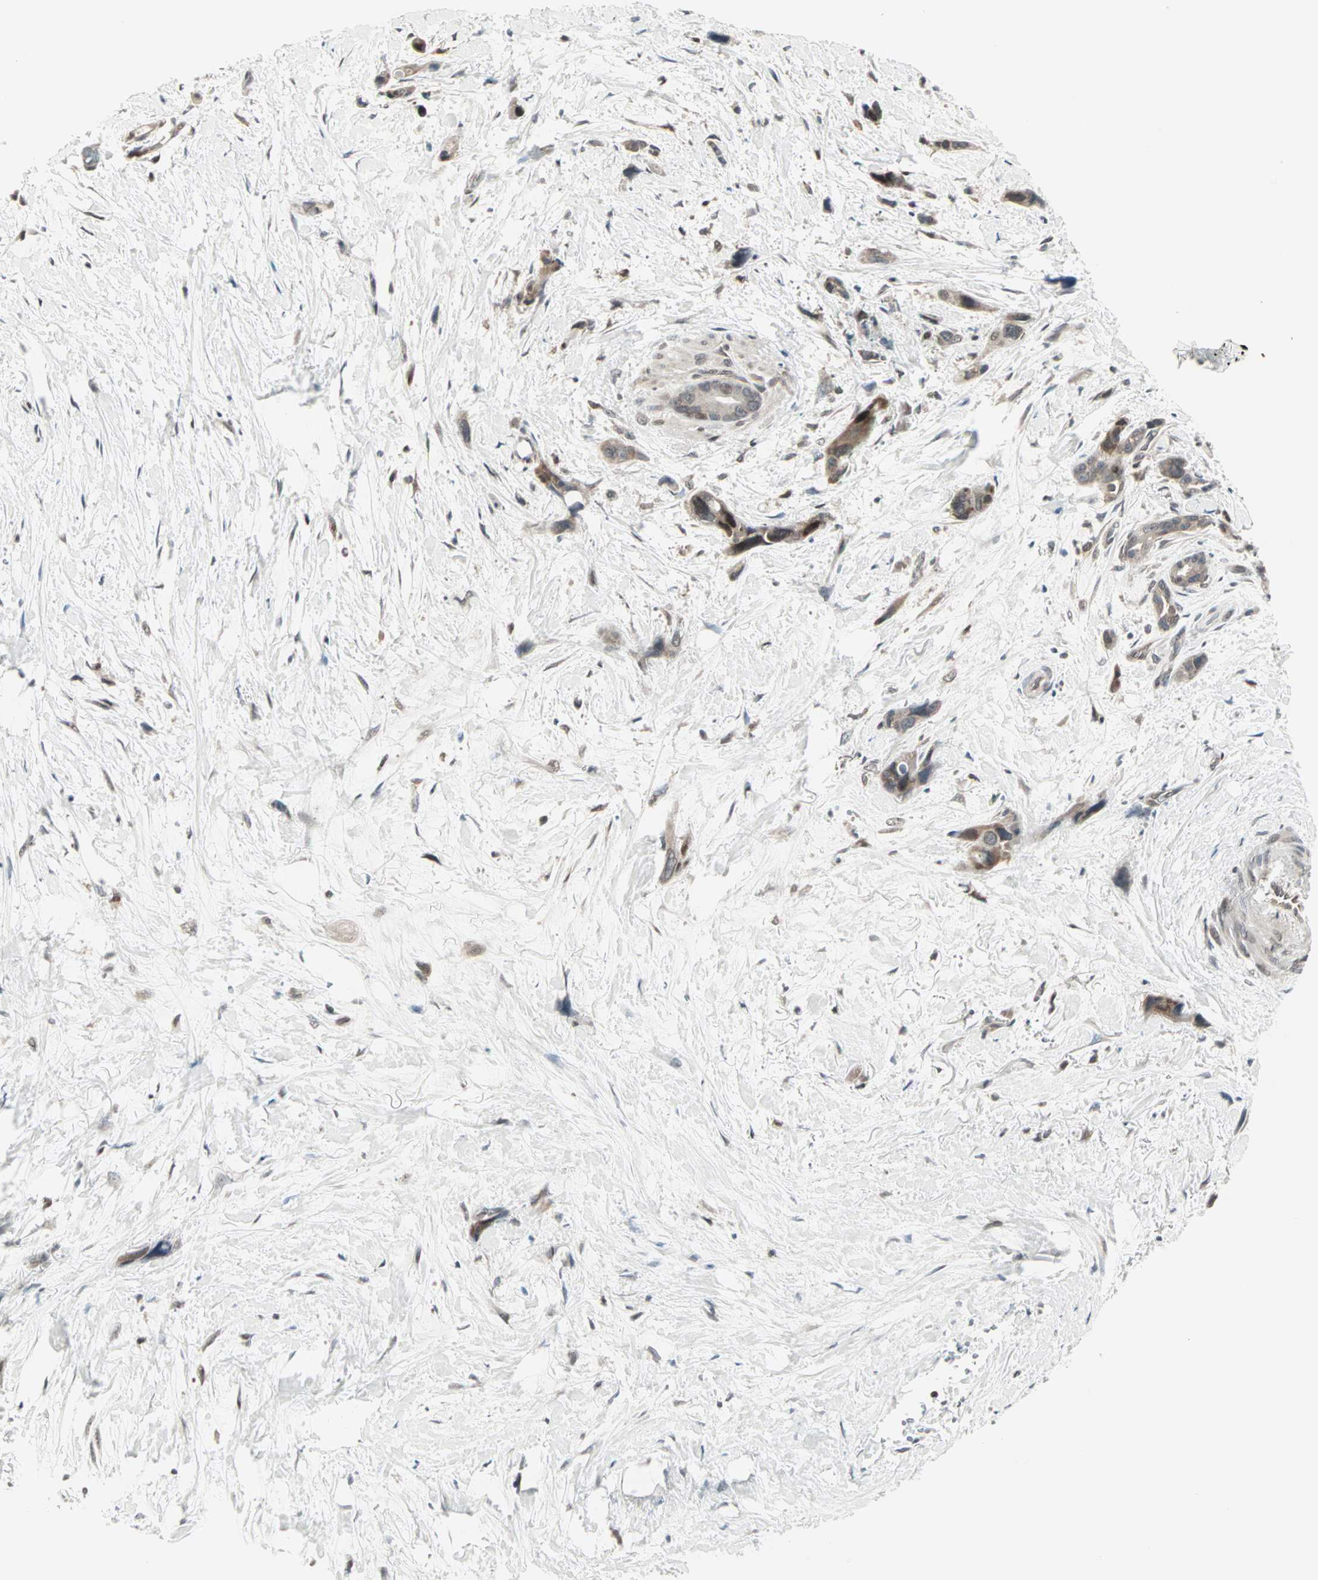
{"staining": {"intensity": "moderate", "quantity": "<25%", "location": "cytoplasmic/membranous"}, "tissue": "pancreatic cancer", "cell_type": "Tumor cells", "image_type": "cancer", "snomed": [{"axis": "morphology", "description": "Adenocarcinoma, NOS"}, {"axis": "topography", "description": "Pancreas"}], "caption": "The image demonstrates staining of pancreatic cancer (adenocarcinoma), revealing moderate cytoplasmic/membranous protein expression (brown color) within tumor cells.", "gene": "CBLC", "patient": {"sex": "male", "age": 46}}